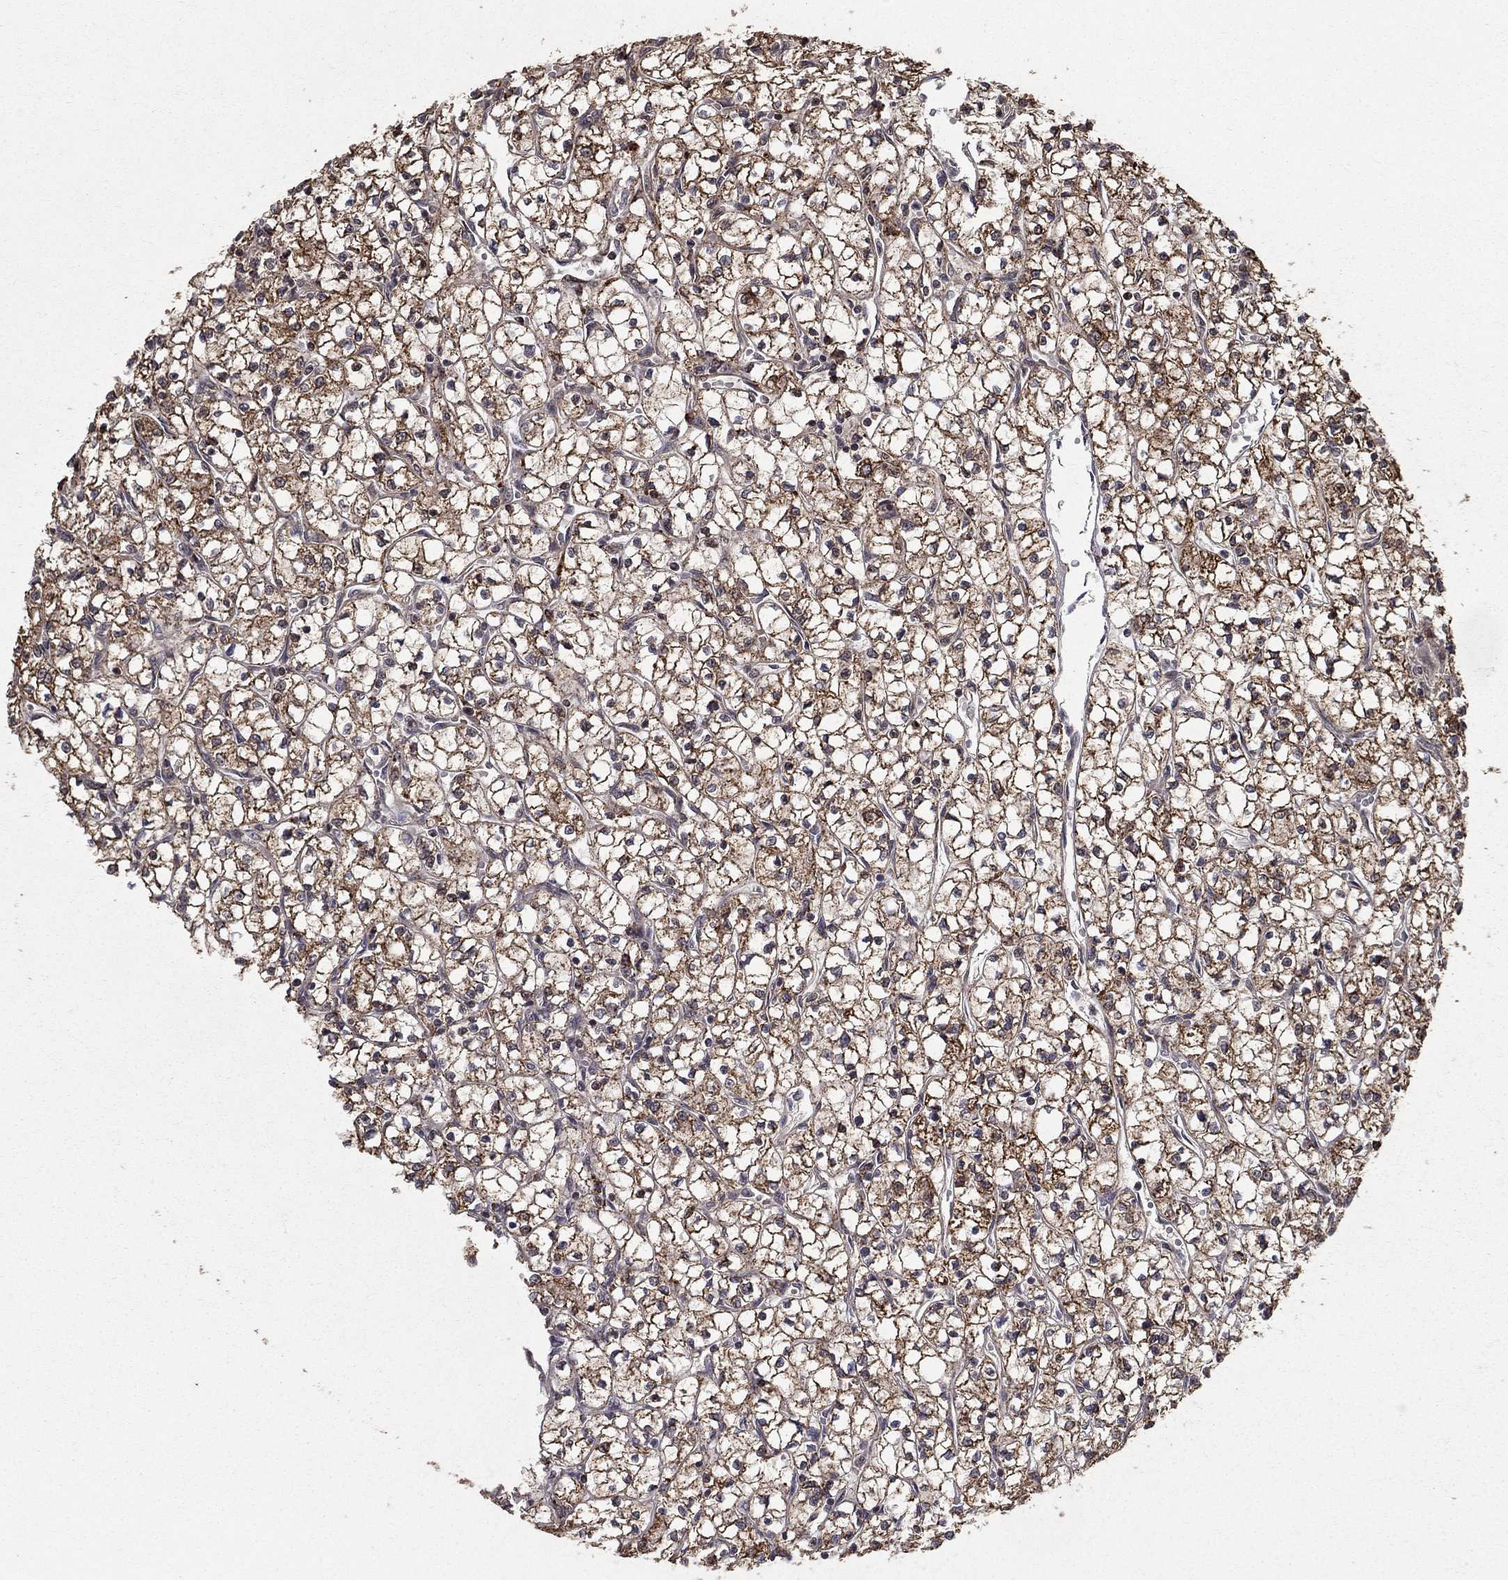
{"staining": {"intensity": "strong", "quantity": ">75%", "location": "cytoplasmic/membranous"}, "tissue": "renal cancer", "cell_type": "Tumor cells", "image_type": "cancer", "snomed": [{"axis": "morphology", "description": "Adenocarcinoma, NOS"}, {"axis": "topography", "description": "Kidney"}], "caption": "DAB immunohistochemical staining of human renal cancer shows strong cytoplasmic/membranous protein staining in about >75% of tumor cells. The protein of interest is stained brown, and the nuclei are stained in blue (DAB (3,3'-diaminobenzidine) IHC with brightfield microscopy, high magnification).", "gene": "ACOT13", "patient": {"sex": "female", "age": 64}}